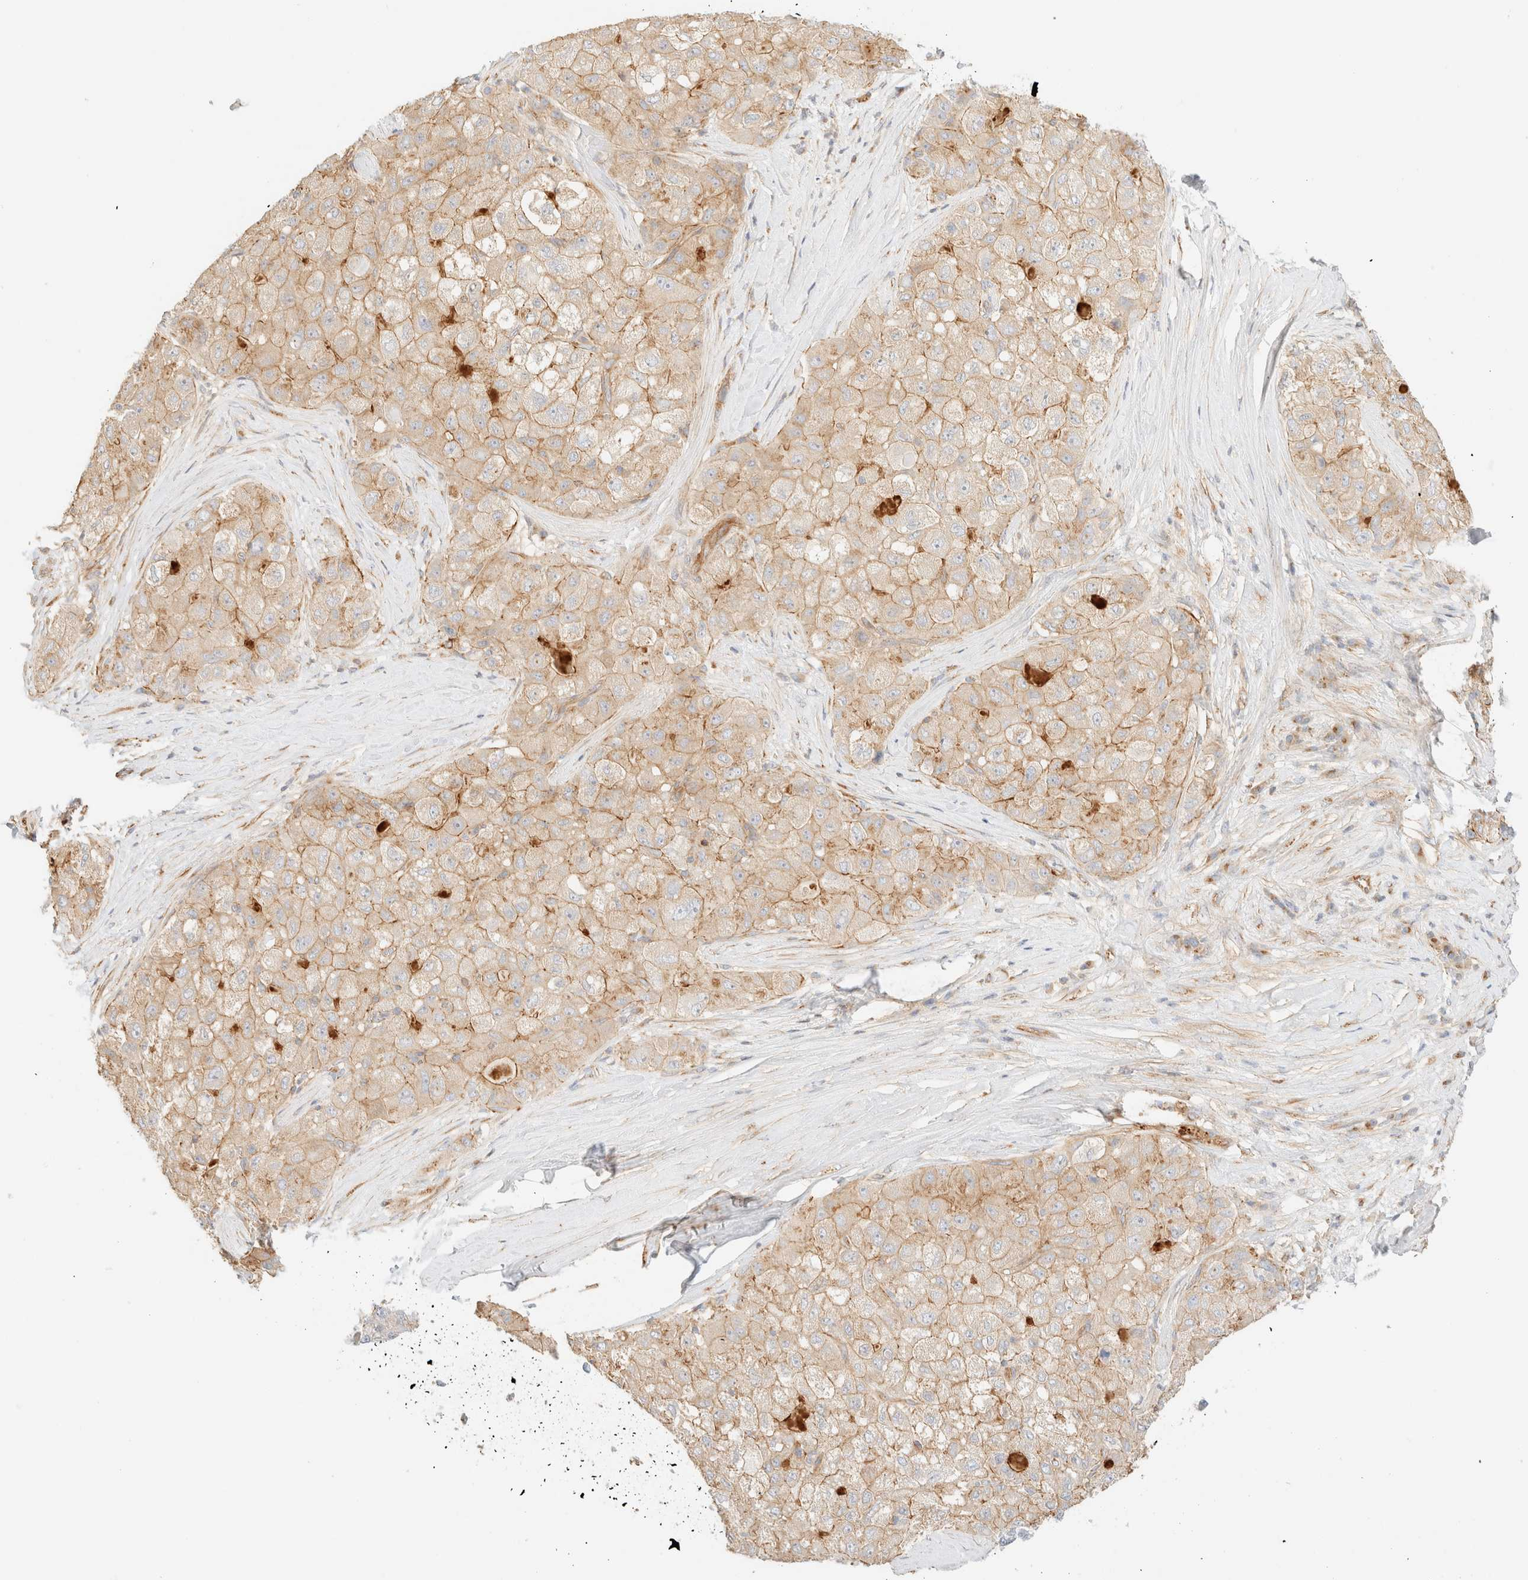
{"staining": {"intensity": "weak", "quantity": ">75%", "location": "cytoplasmic/membranous"}, "tissue": "liver cancer", "cell_type": "Tumor cells", "image_type": "cancer", "snomed": [{"axis": "morphology", "description": "Carcinoma, Hepatocellular, NOS"}, {"axis": "topography", "description": "Liver"}], "caption": "The histopathology image reveals staining of liver cancer (hepatocellular carcinoma), revealing weak cytoplasmic/membranous protein expression (brown color) within tumor cells.", "gene": "MYO10", "patient": {"sex": "male", "age": 80}}